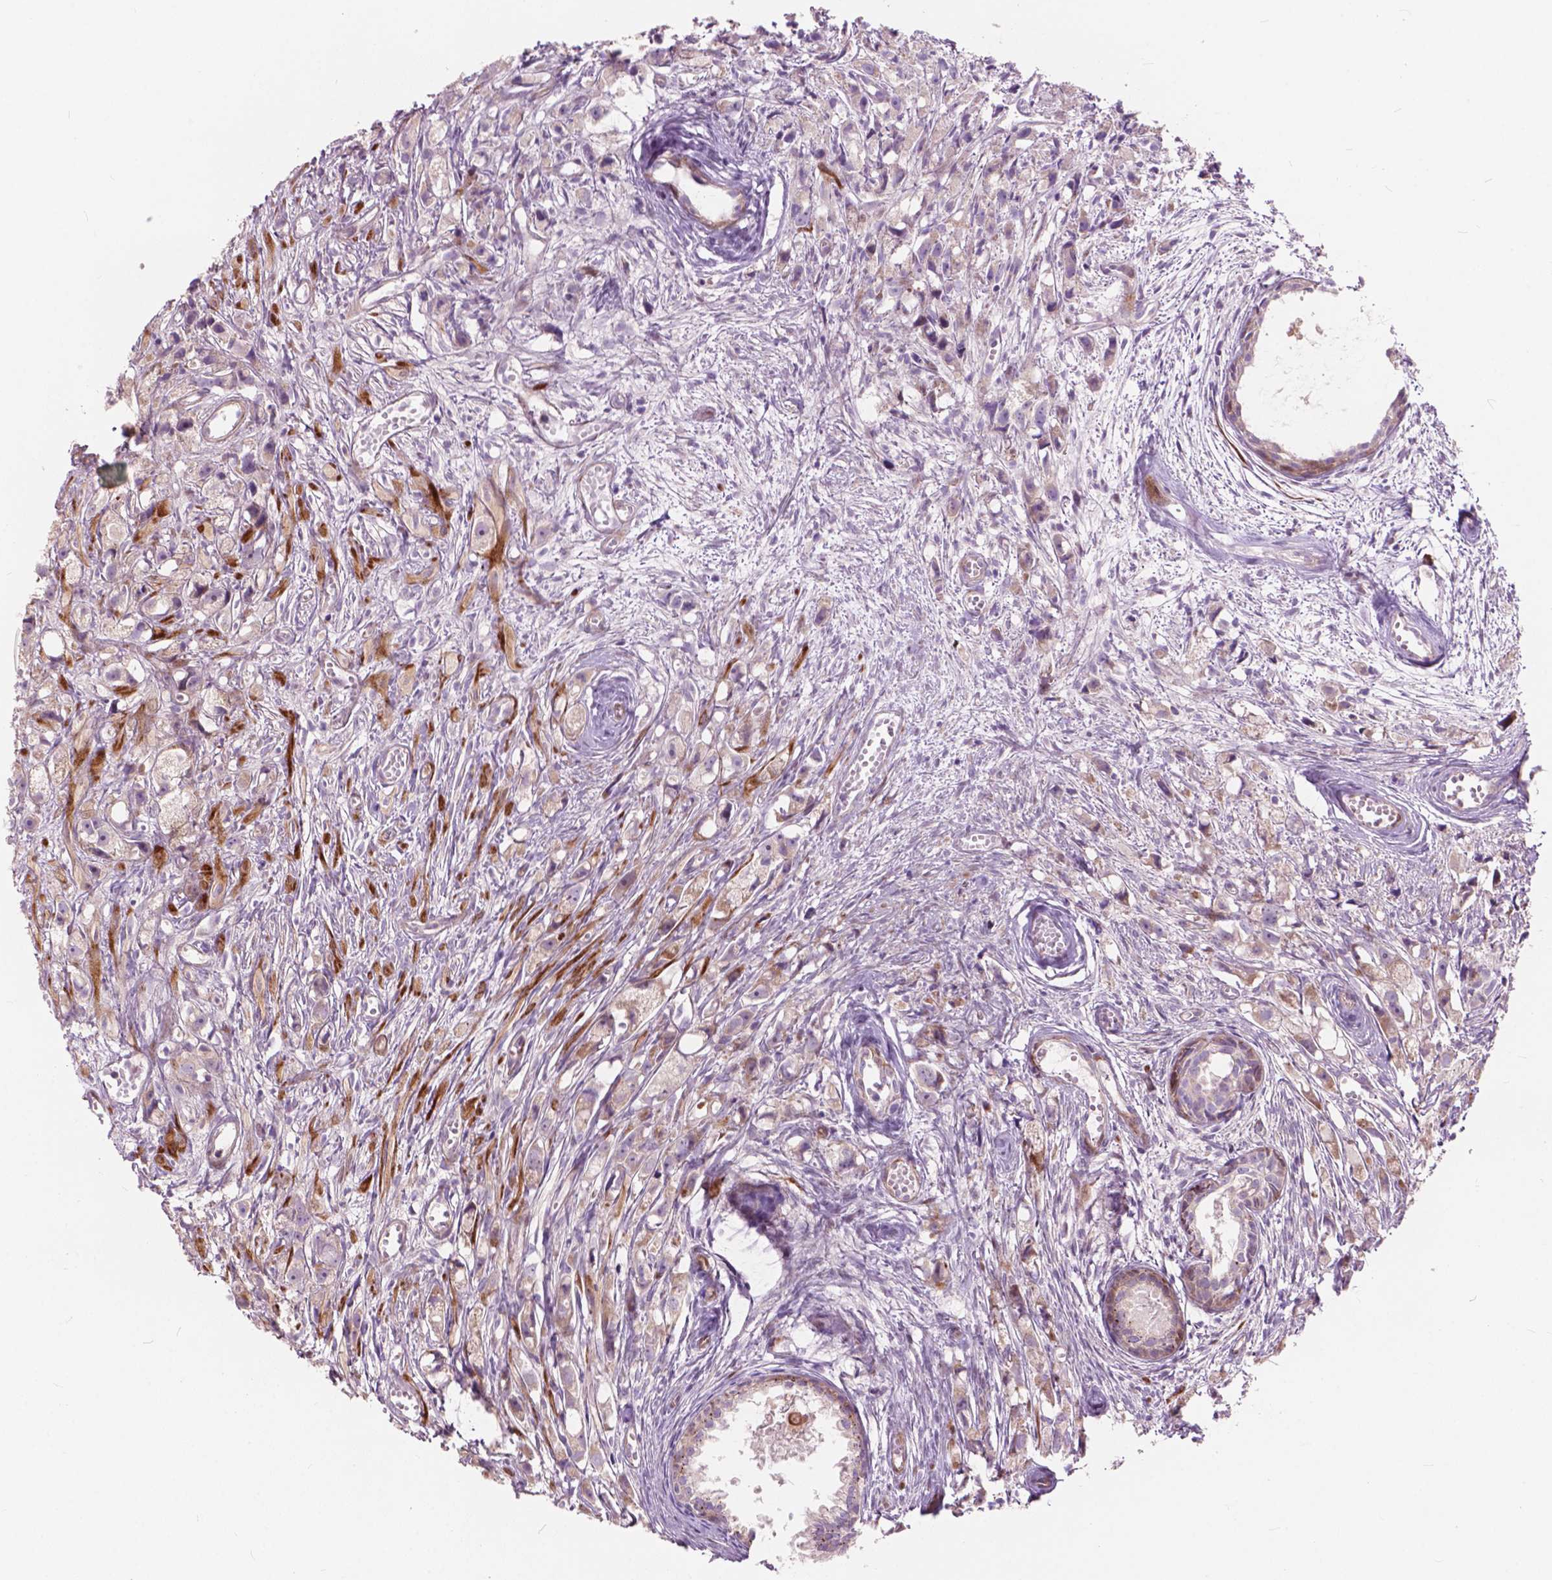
{"staining": {"intensity": "negative", "quantity": "none", "location": "none"}, "tissue": "prostate cancer", "cell_type": "Tumor cells", "image_type": "cancer", "snomed": [{"axis": "morphology", "description": "Adenocarcinoma, High grade"}, {"axis": "topography", "description": "Prostate"}], "caption": "Tumor cells are negative for protein expression in human adenocarcinoma (high-grade) (prostate).", "gene": "MORN1", "patient": {"sex": "male", "age": 75}}